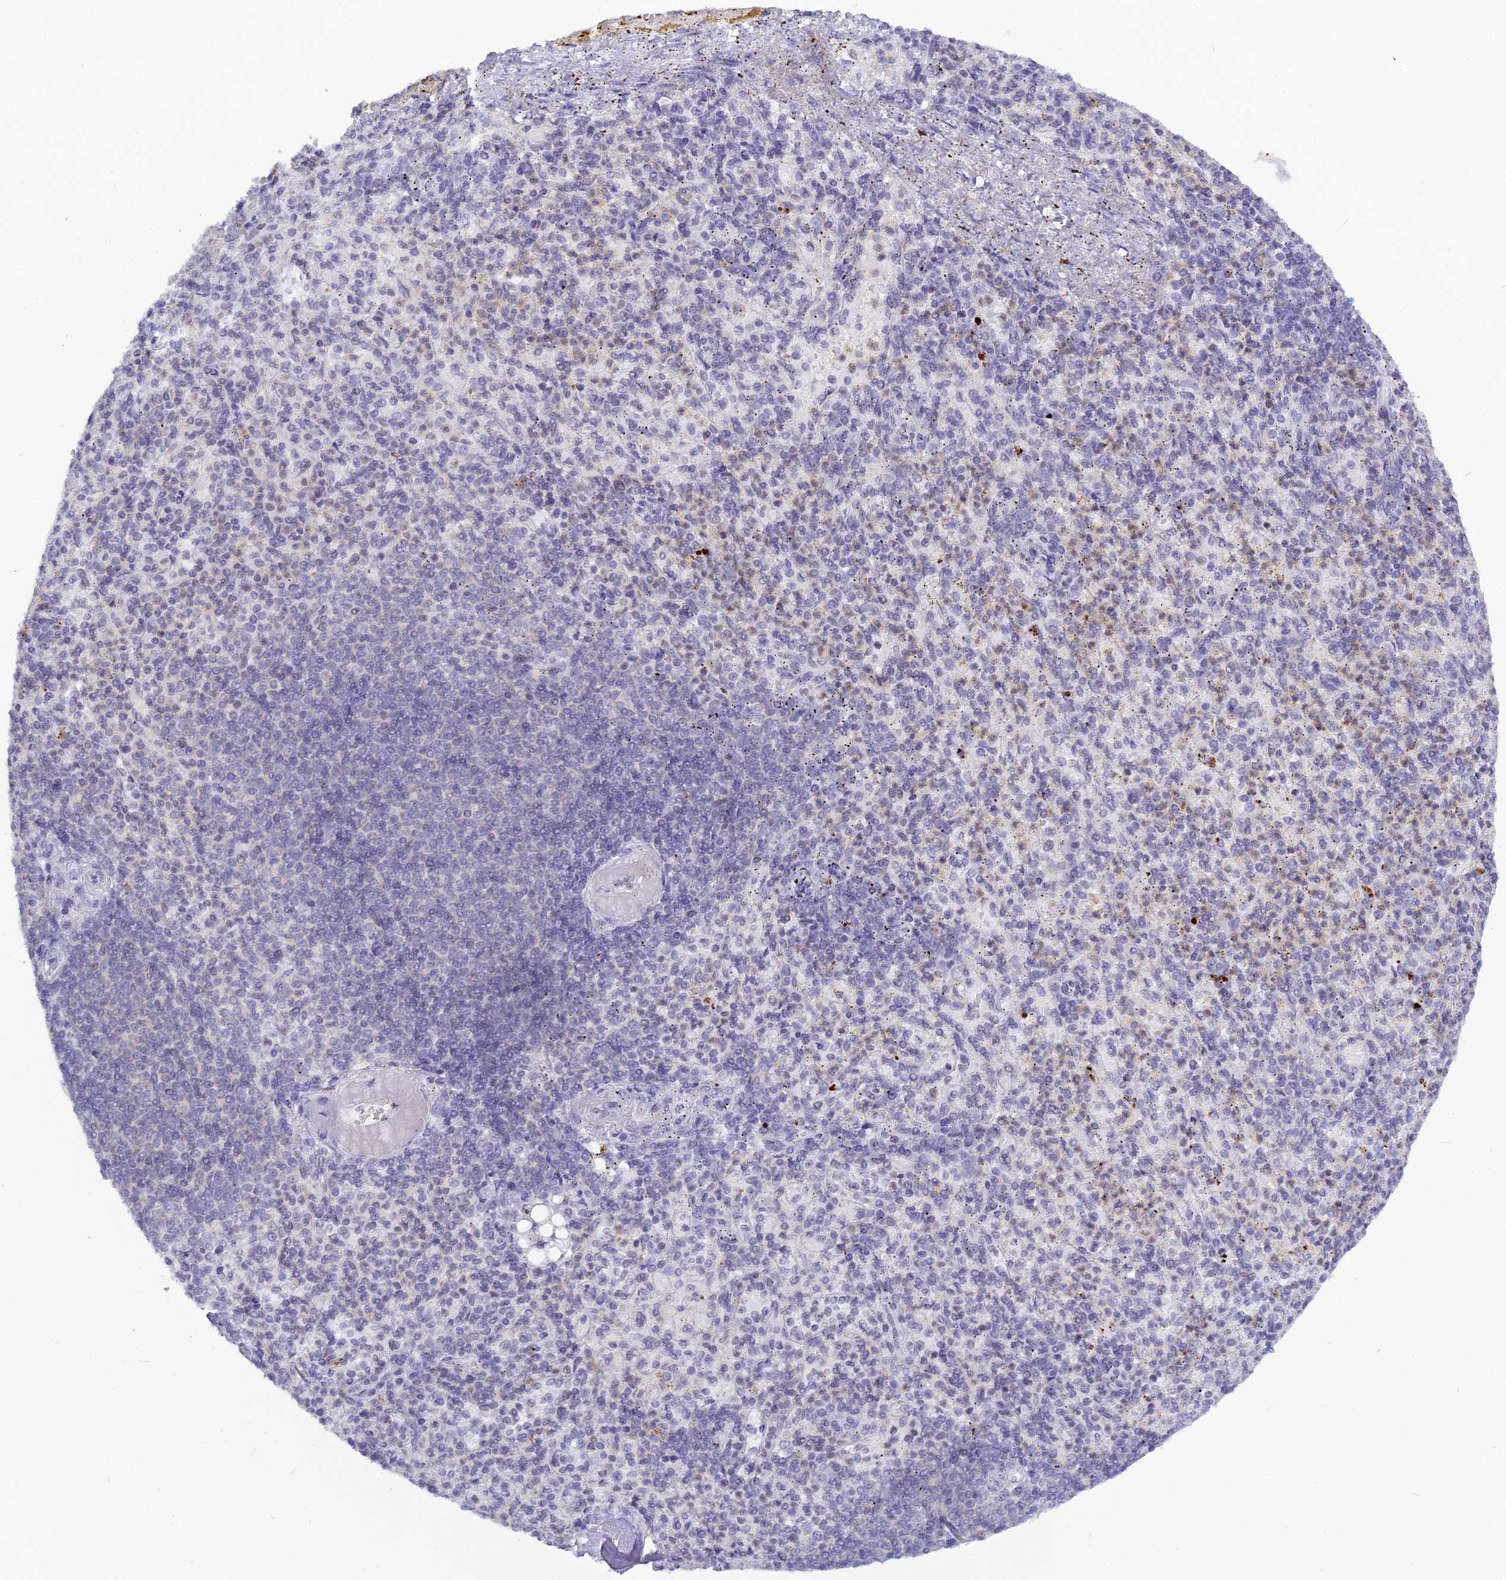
{"staining": {"intensity": "strong", "quantity": "<25%", "location": "cytoplasmic/membranous"}, "tissue": "spleen", "cell_type": "Cells in red pulp", "image_type": "normal", "snomed": [{"axis": "morphology", "description": "Normal tissue, NOS"}, {"axis": "topography", "description": "Spleen"}], "caption": "A high-resolution histopathology image shows immunohistochemistry (IHC) staining of unremarkable spleen, which exhibits strong cytoplasmic/membranous staining in approximately <25% of cells in red pulp.", "gene": "NOL4L", "patient": {"sex": "female", "age": 74}}